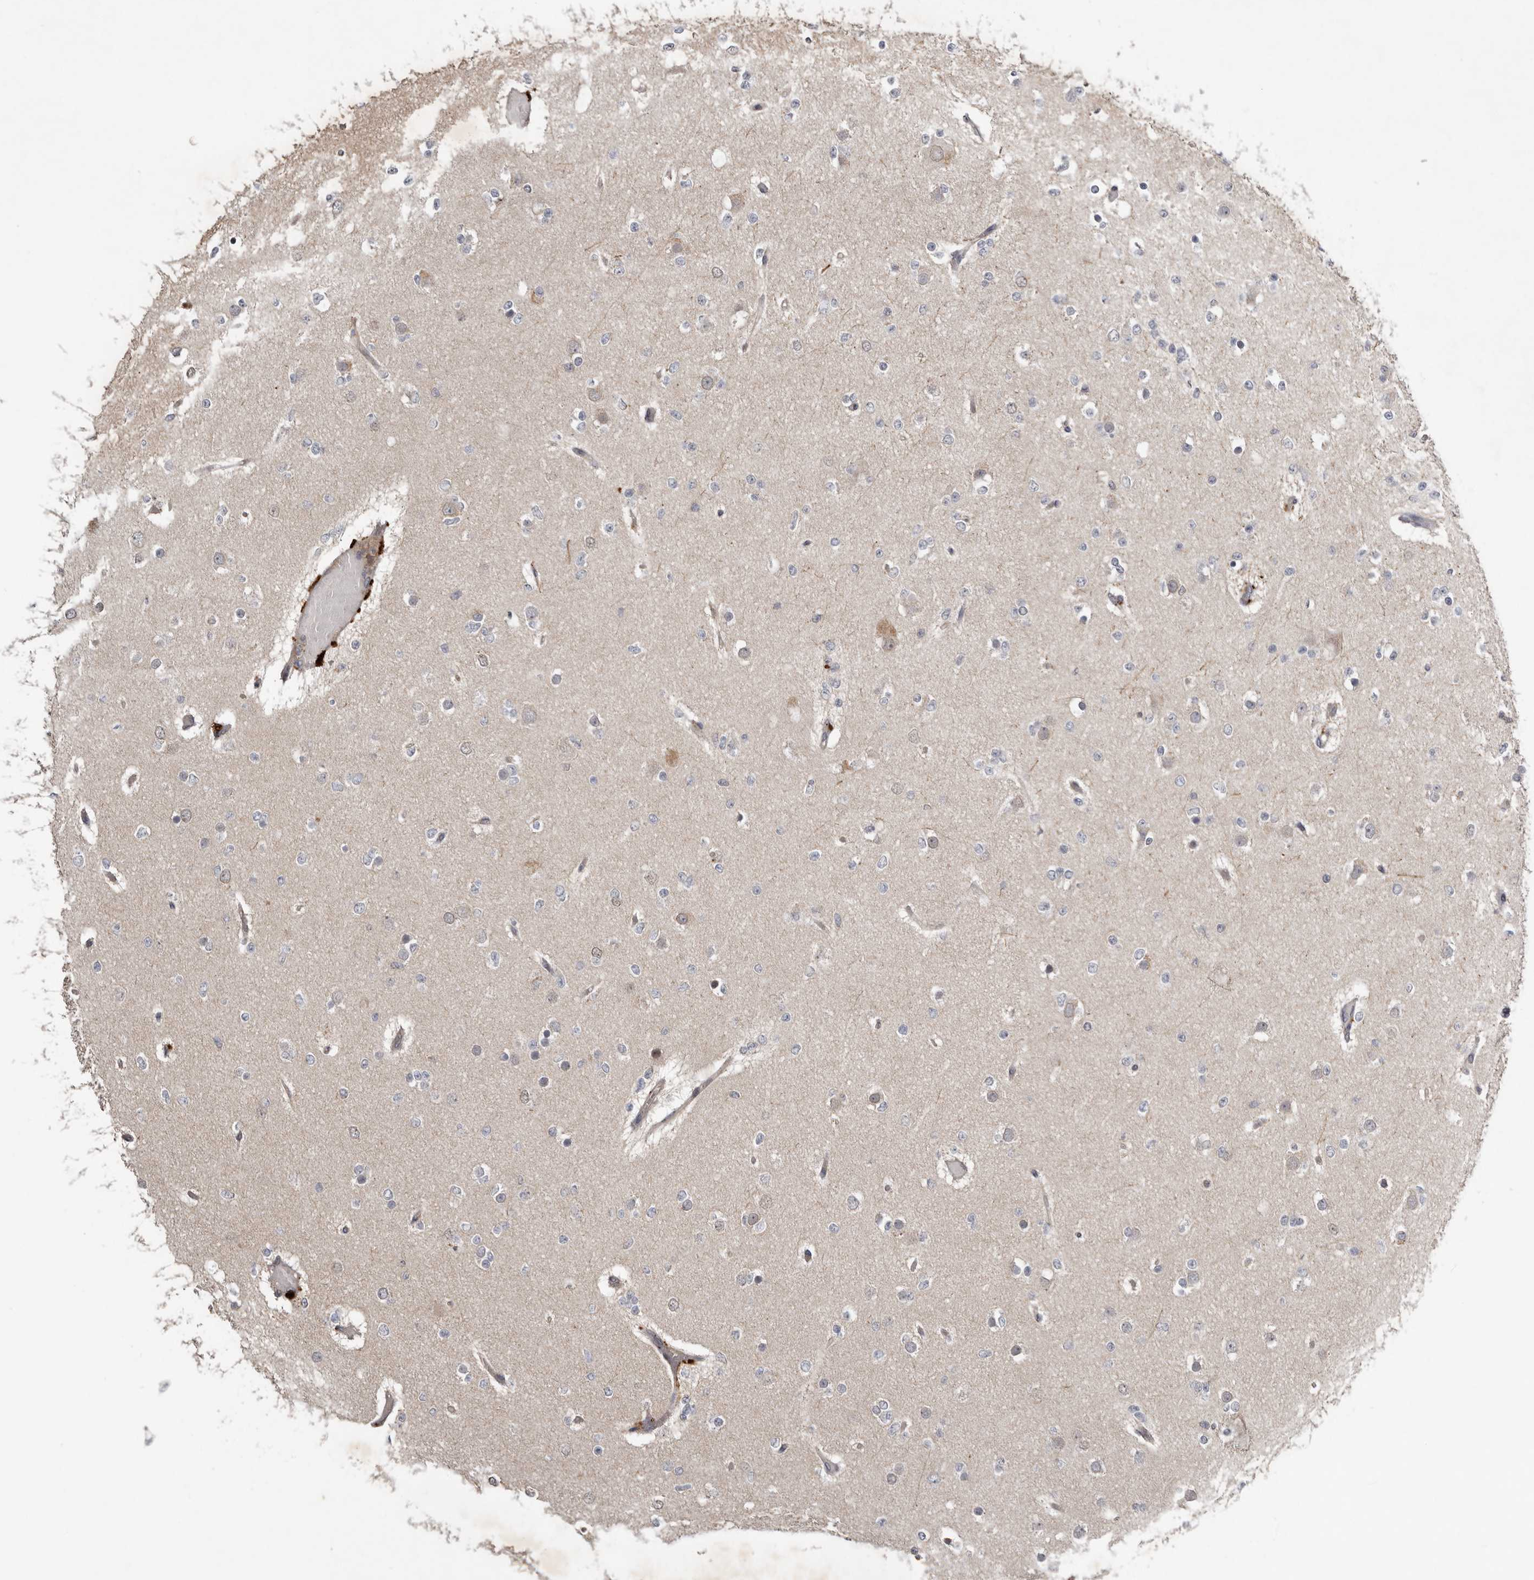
{"staining": {"intensity": "negative", "quantity": "none", "location": "none"}, "tissue": "glioma", "cell_type": "Tumor cells", "image_type": "cancer", "snomed": [{"axis": "morphology", "description": "Glioma, malignant, Low grade"}, {"axis": "topography", "description": "Brain"}], "caption": "The IHC photomicrograph has no significant positivity in tumor cells of malignant low-grade glioma tissue.", "gene": "NMUR1", "patient": {"sex": "female", "age": 22}}